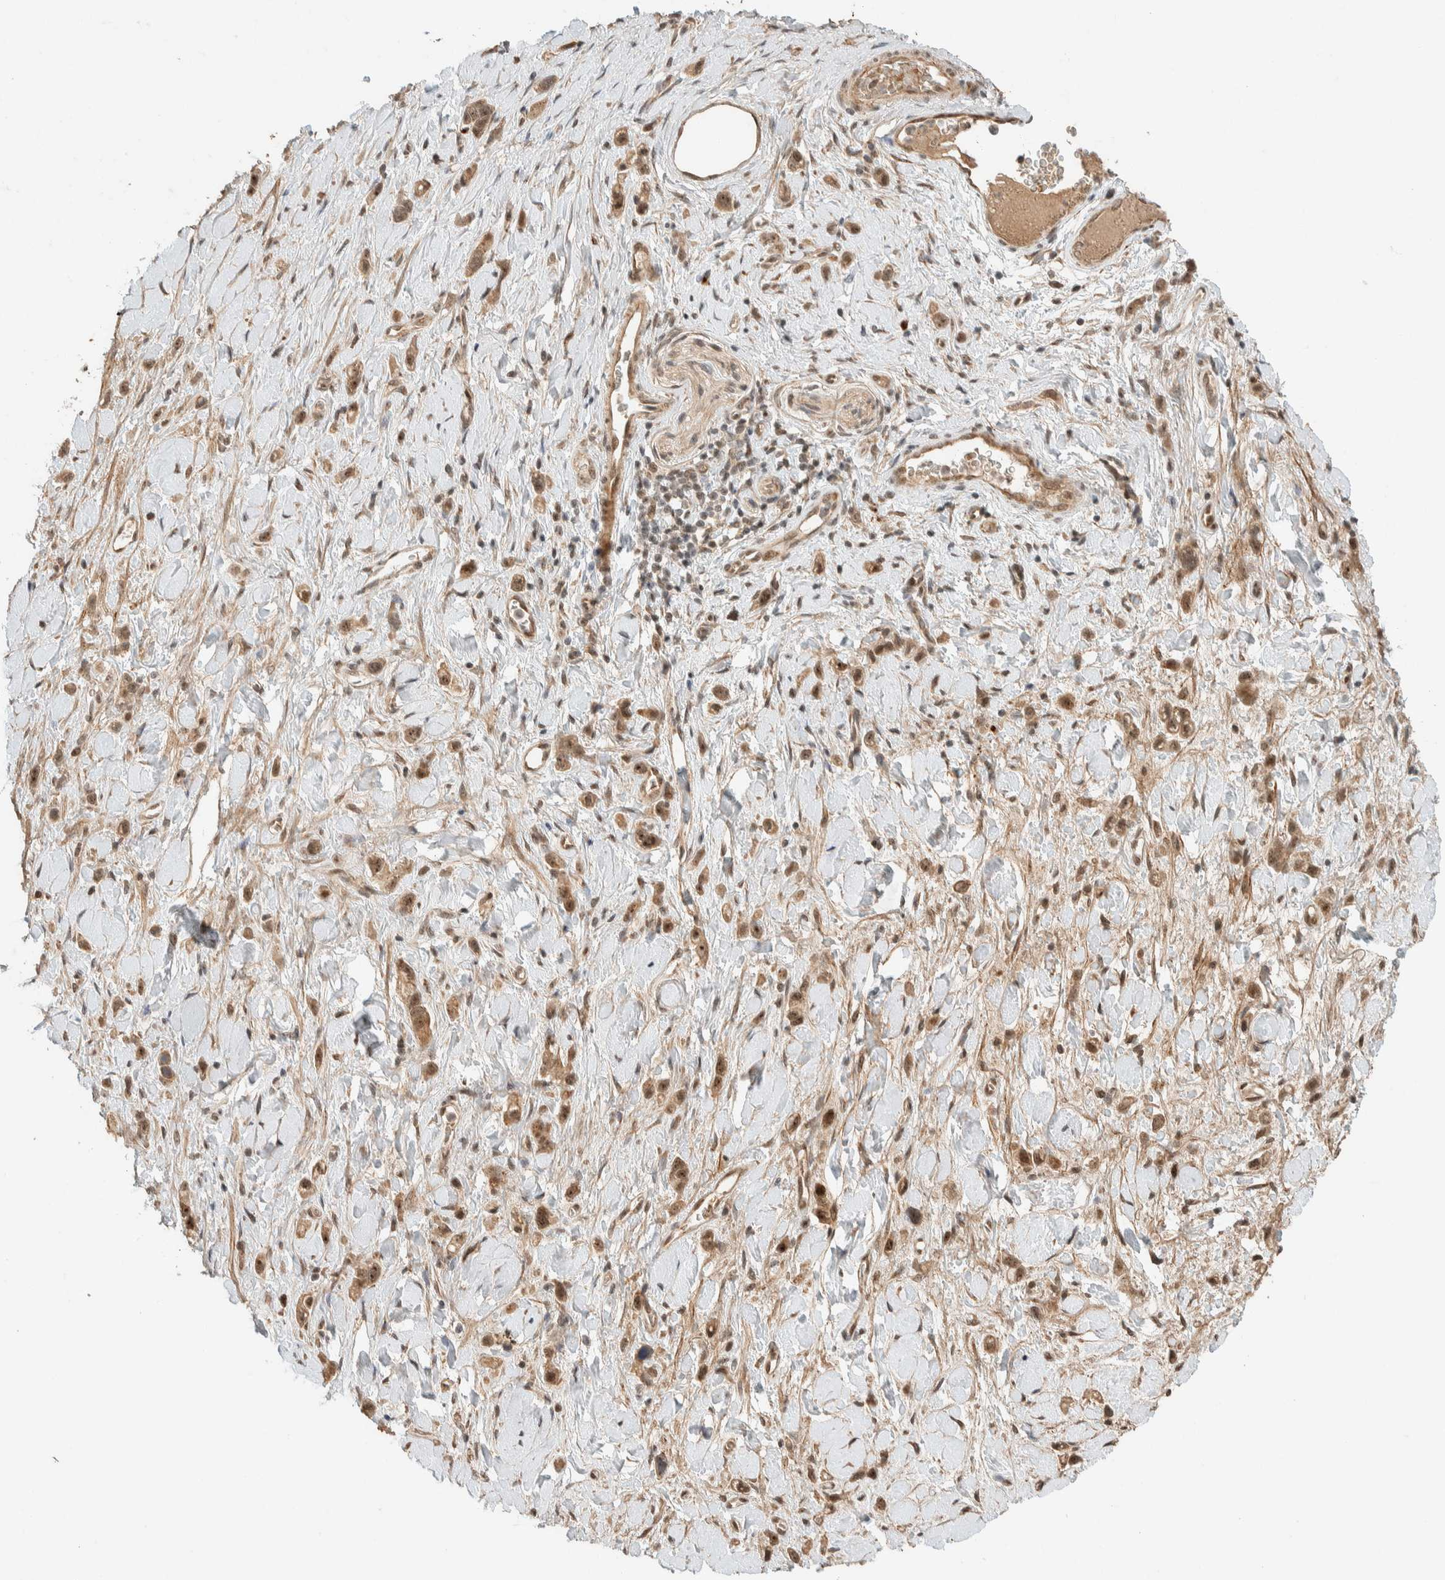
{"staining": {"intensity": "moderate", "quantity": ">75%", "location": "cytoplasmic/membranous,nuclear"}, "tissue": "stomach cancer", "cell_type": "Tumor cells", "image_type": "cancer", "snomed": [{"axis": "morphology", "description": "Adenocarcinoma, NOS"}, {"axis": "topography", "description": "Stomach"}], "caption": "This is a histology image of immunohistochemistry (IHC) staining of stomach adenocarcinoma, which shows moderate staining in the cytoplasmic/membranous and nuclear of tumor cells.", "gene": "ZBTB2", "patient": {"sex": "female", "age": 65}}